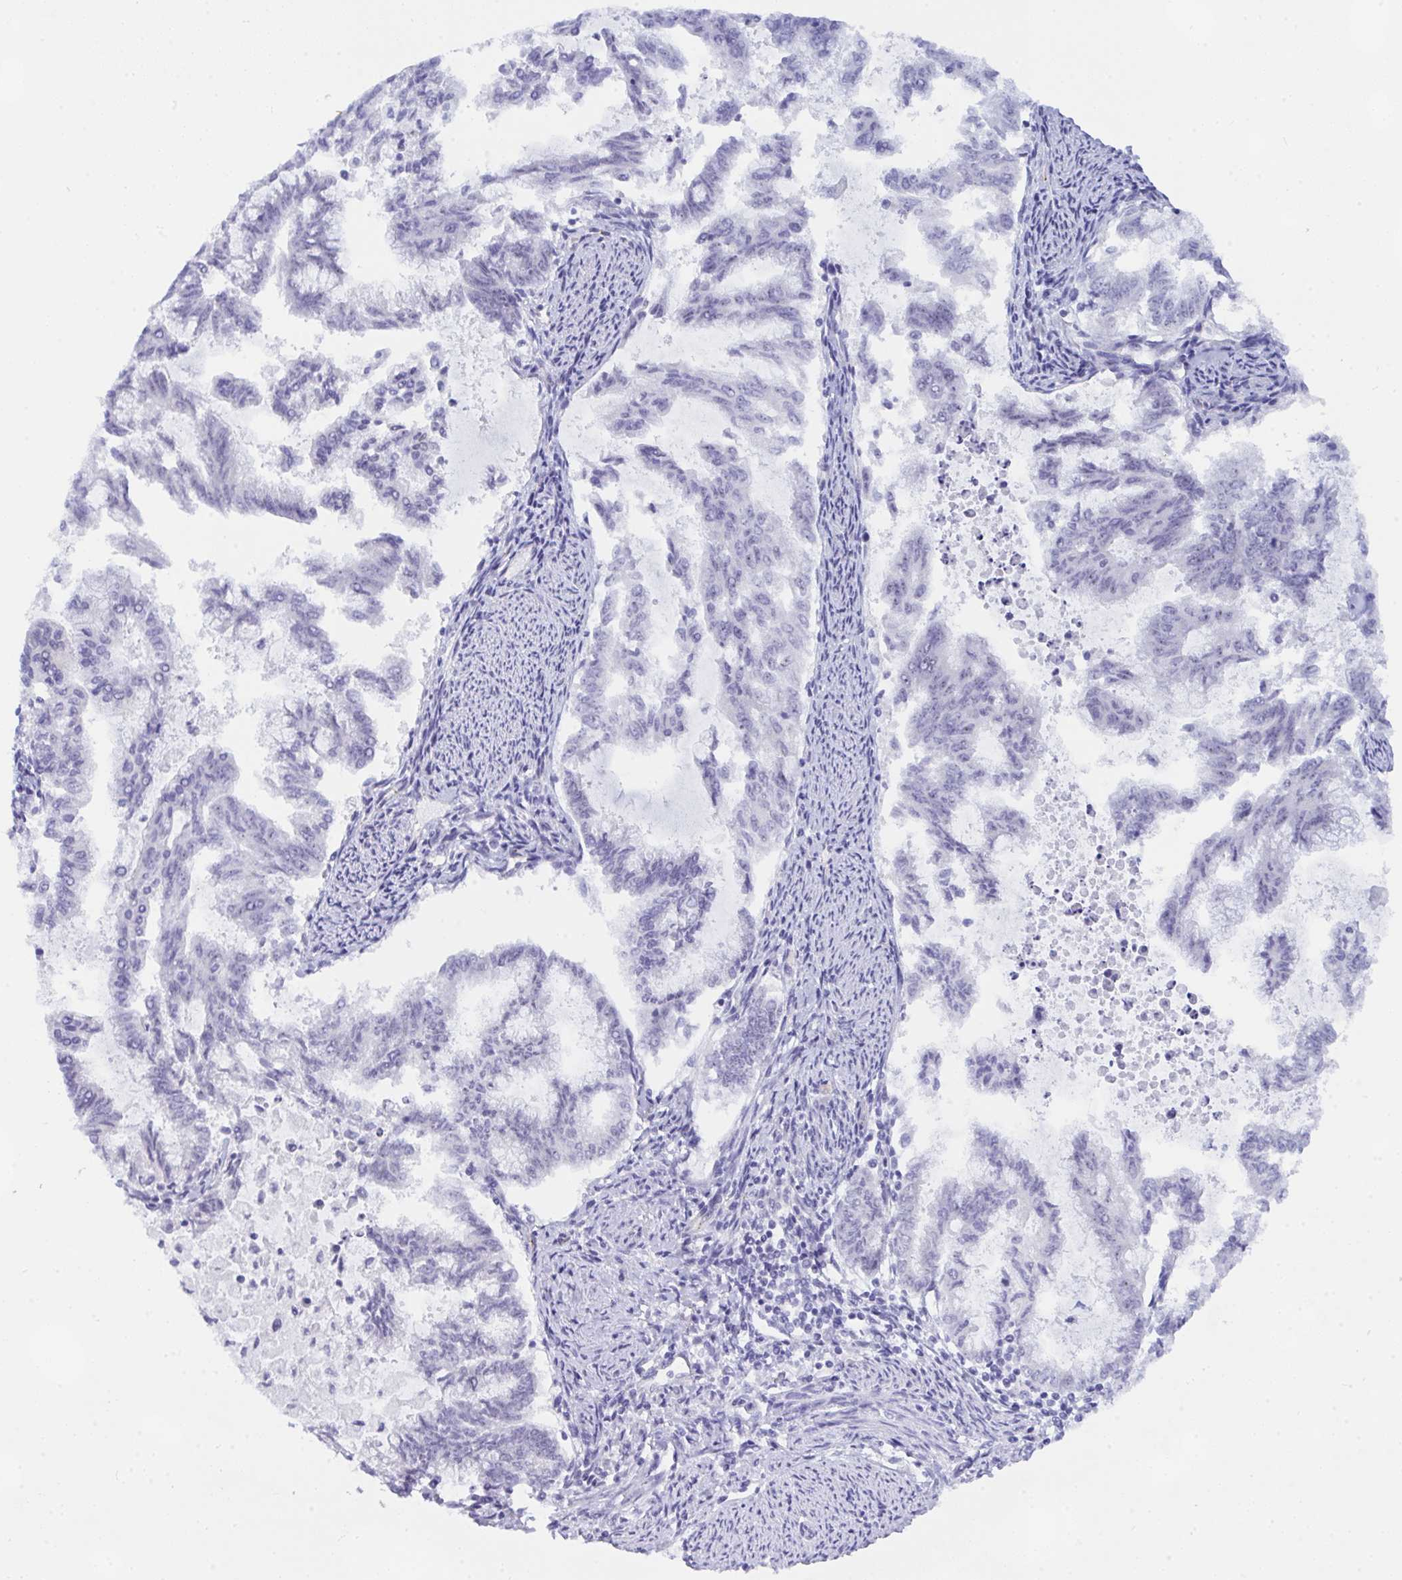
{"staining": {"intensity": "negative", "quantity": "none", "location": "none"}, "tissue": "ovarian cancer", "cell_type": "Tumor cells", "image_type": "cancer", "snomed": [{"axis": "morphology", "description": "Cystadenocarcinoma, serous, NOS"}, {"axis": "topography", "description": "Ovary"}], "caption": "Immunohistochemical staining of ovarian serous cystadenocarcinoma reveals no significant positivity in tumor cells. (DAB (3,3'-diaminobenzidine) IHC with hematoxylin counter stain).", "gene": "NFXL1", "patient": {"sex": "female", "age": 64}}